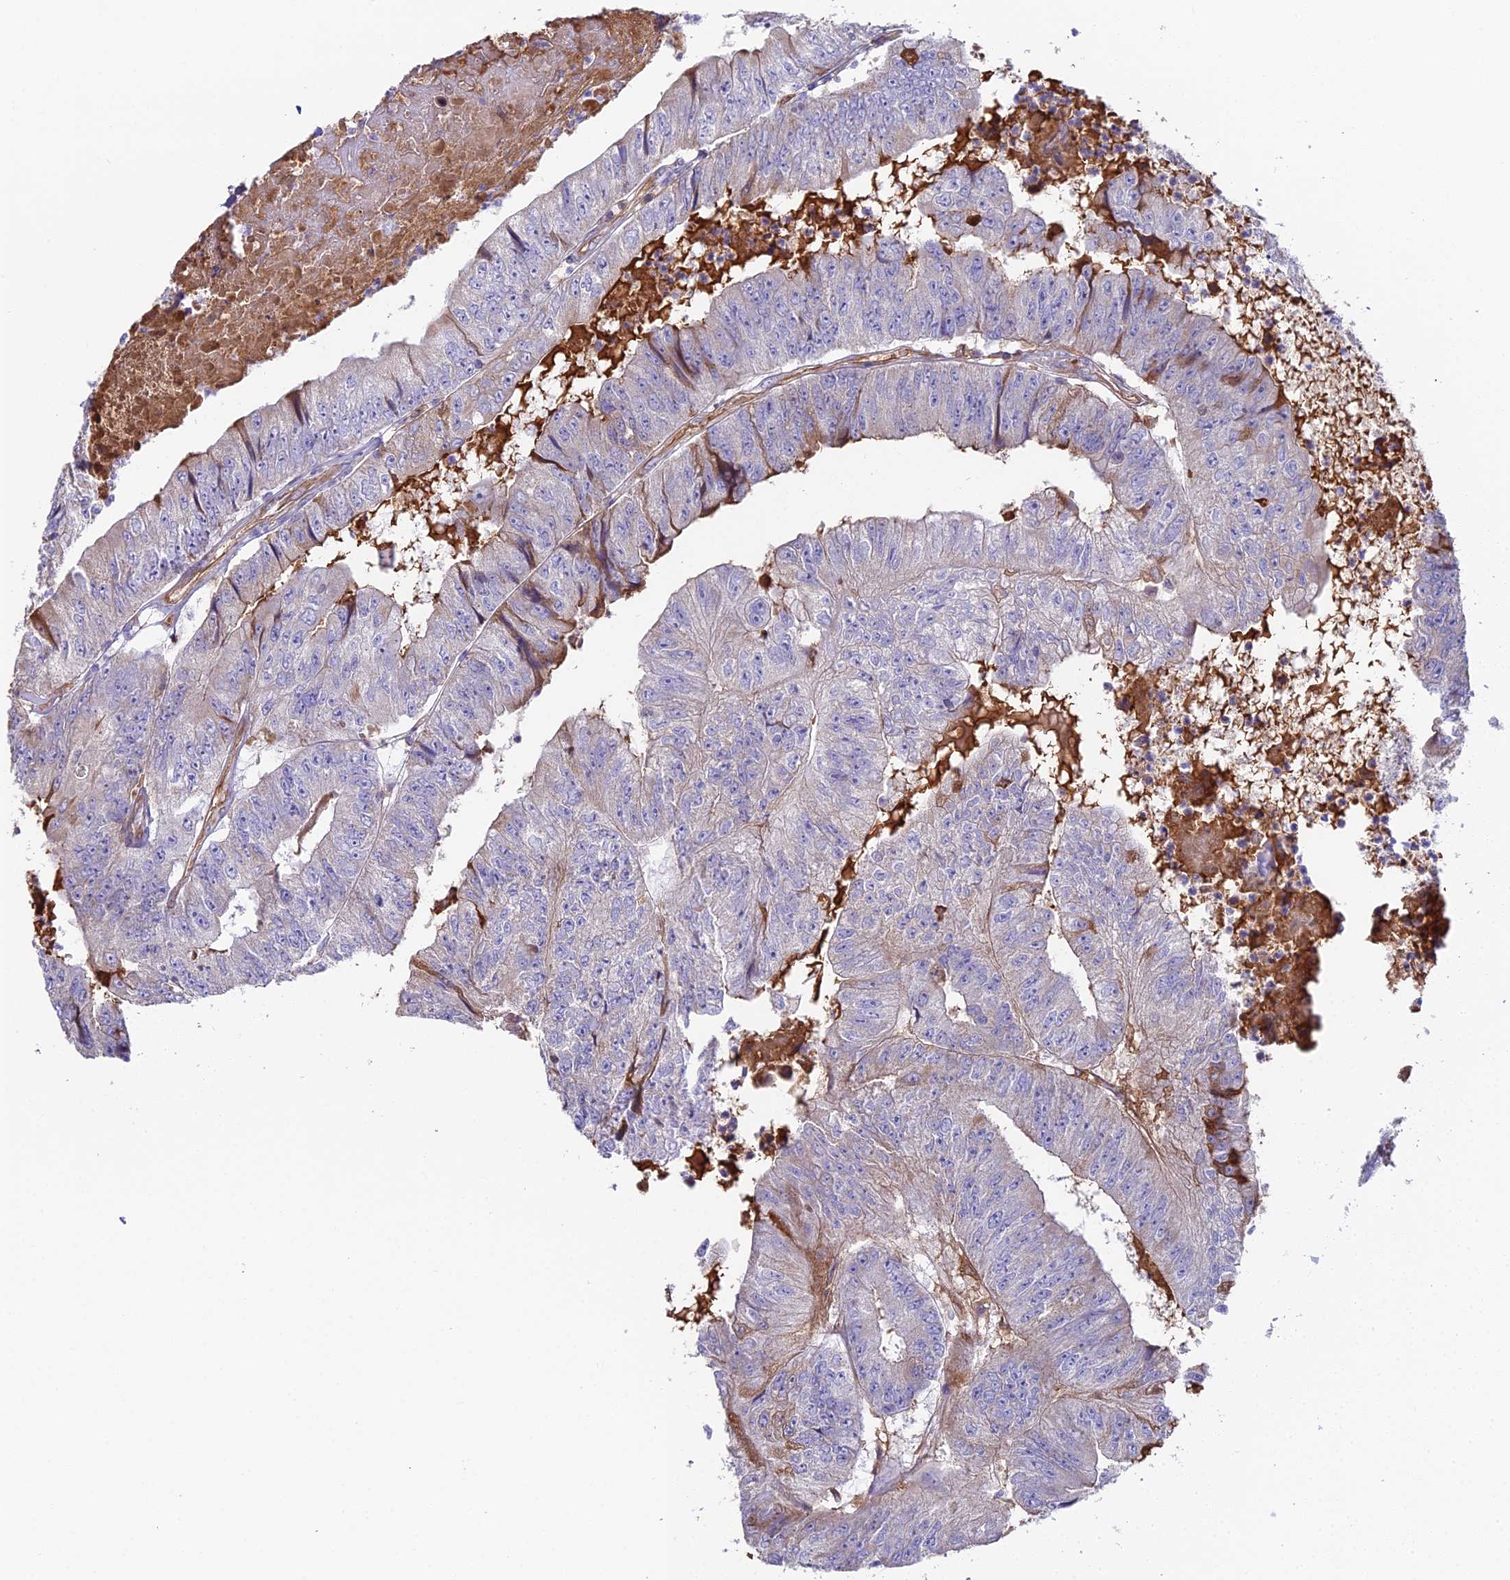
{"staining": {"intensity": "negative", "quantity": "none", "location": "none"}, "tissue": "colorectal cancer", "cell_type": "Tumor cells", "image_type": "cancer", "snomed": [{"axis": "morphology", "description": "Adenocarcinoma, NOS"}, {"axis": "topography", "description": "Colon"}], "caption": "The immunohistochemistry photomicrograph has no significant staining in tumor cells of colorectal cancer tissue. The staining is performed using DAB brown chromogen with nuclei counter-stained in using hematoxylin.", "gene": "BEX4", "patient": {"sex": "female", "age": 67}}